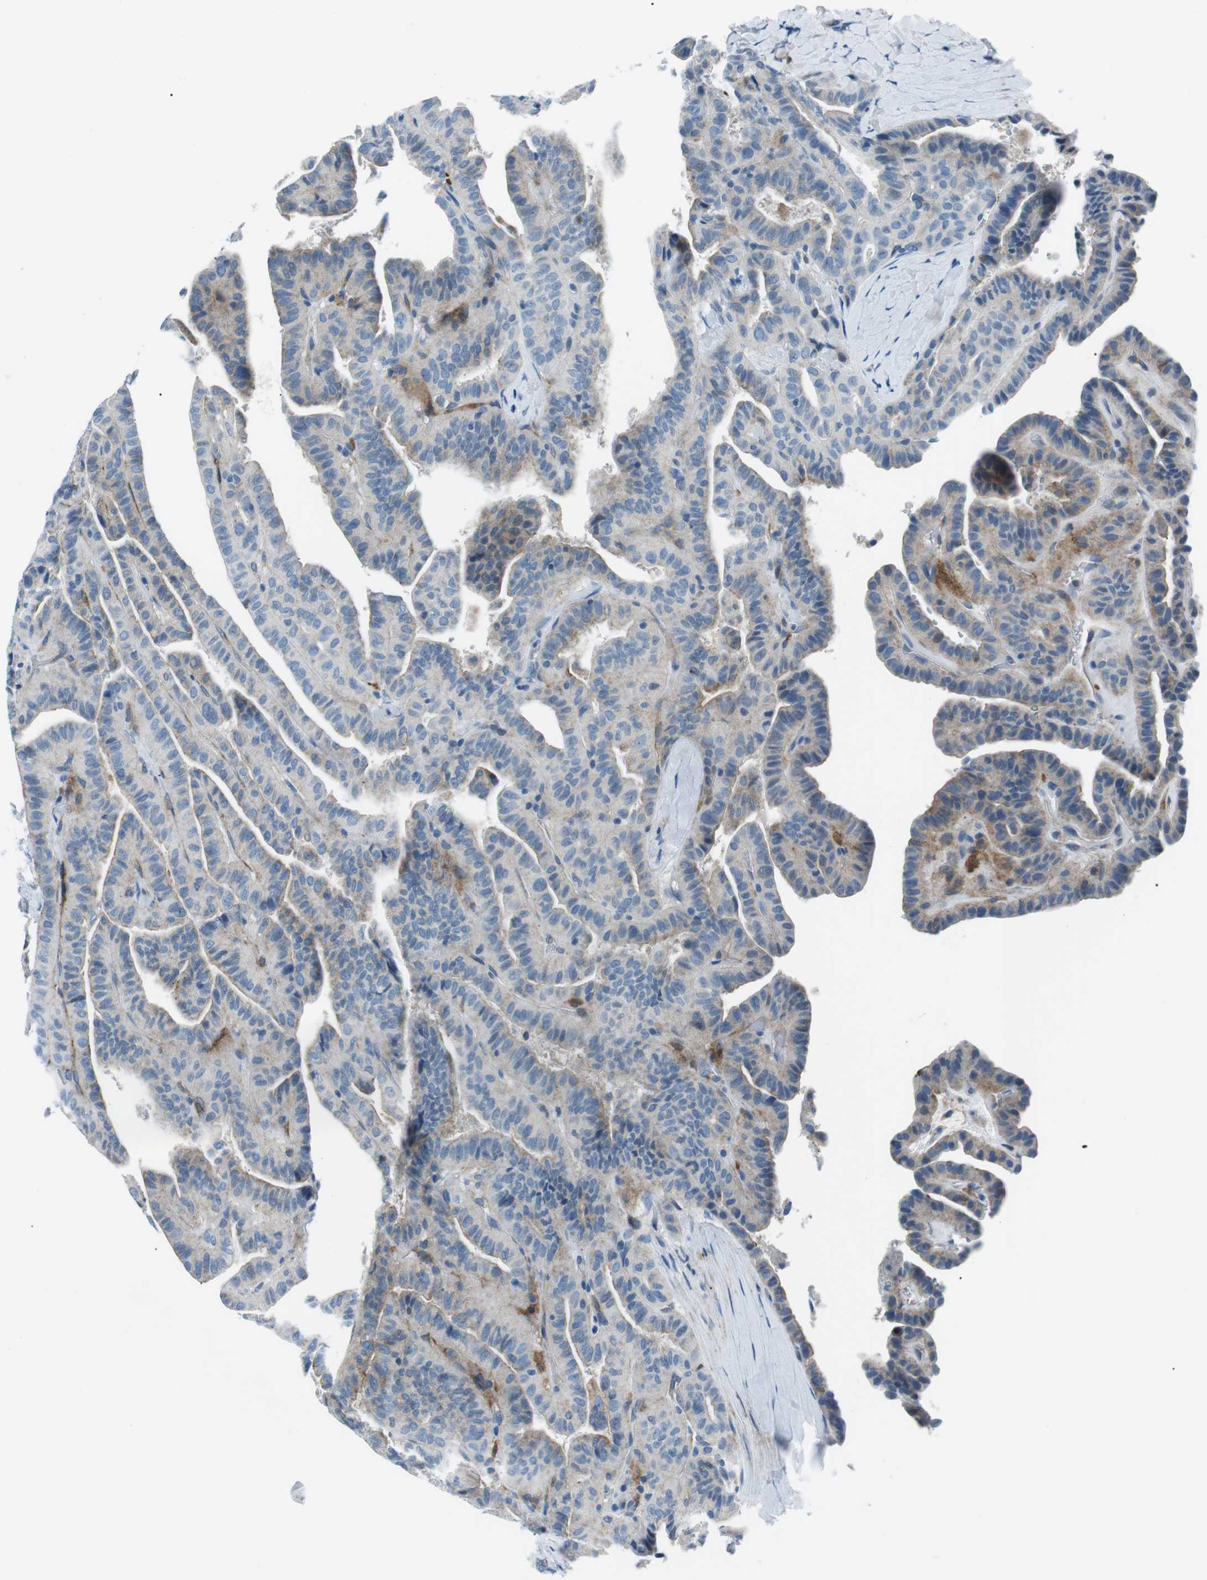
{"staining": {"intensity": "negative", "quantity": "none", "location": "none"}, "tissue": "thyroid cancer", "cell_type": "Tumor cells", "image_type": "cancer", "snomed": [{"axis": "morphology", "description": "Papillary adenocarcinoma, NOS"}, {"axis": "topography", "description": "Thyroid gland"}], "caption": "DAB immunohistochemical staining of human thyroid cancer (papillary adenocarcinoma) shows no significant staining in tumor cells. The staining was performed using DAB to visualize the protein expression in brown, while the nuclei were stained in blue with hematoxylin (Magnification: 20x).", "gene": "CSF2RA", "patient": {"sex": "male", "age": 77}}